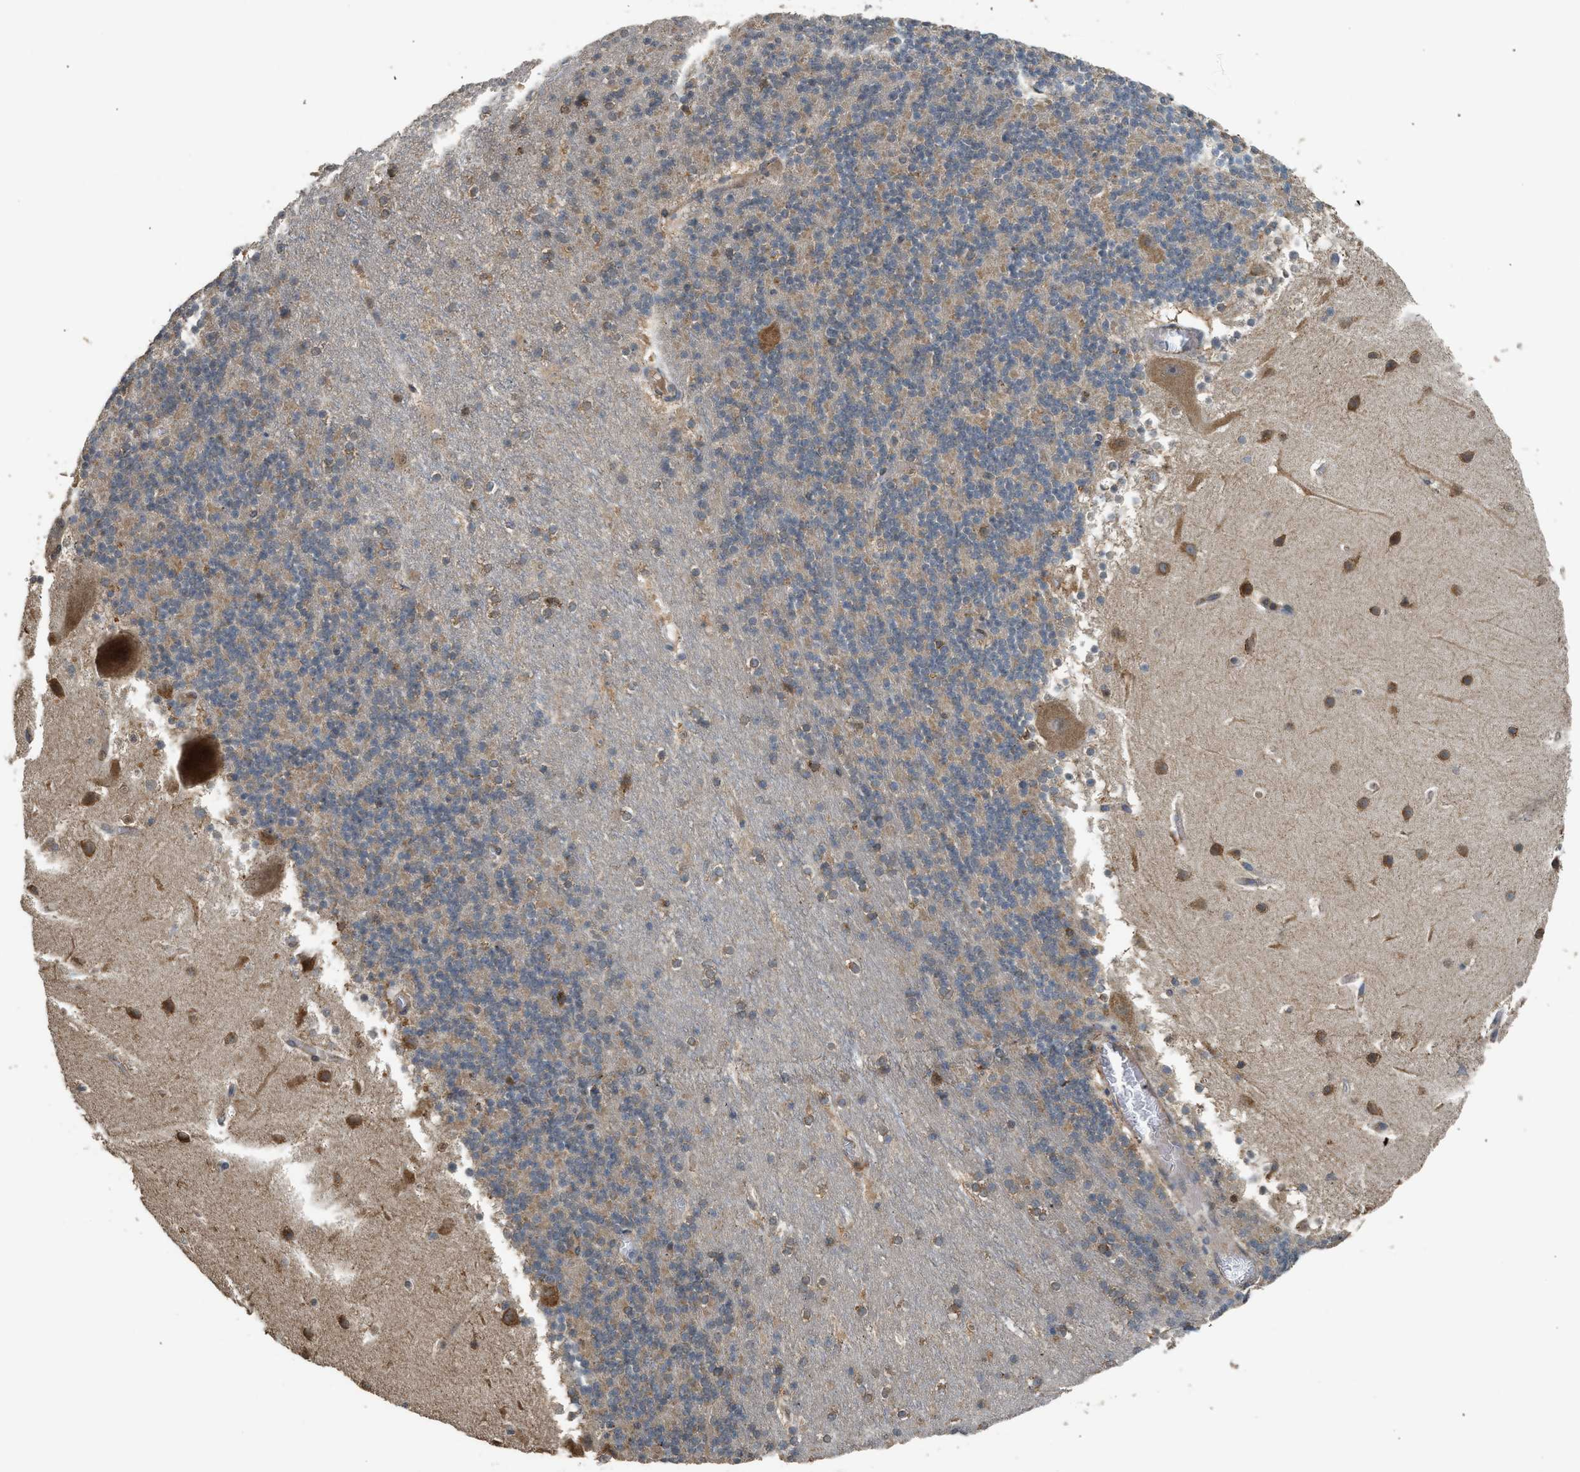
{"staining": {"intensity": "moderate", "quantity": "25%-75%", "location": "cytoplasmic/membranous"}, "tissue": "cerebellum", "cell_type": "Cells in granular layer", "image_type": "normal", "snomed": [{"axis": "morphology", "description": "Normal tissue, NOS"}, {"axis": "topography", "description": "Cerebellum"}], "caption": "Protein expression analysis of benign cerebellum shows moderate cytoplasmic/membranous staining in approximately 25%-75% of cells in granular layer. The protein of interest is stained brown, and the nuclei are stained in blue (DAB (3,3'-diaminobenzidine) IHC with brightfield microscopy, high magnification).", "gene": "HIP1R", "patient": {"sex": "male", "age": 45}}